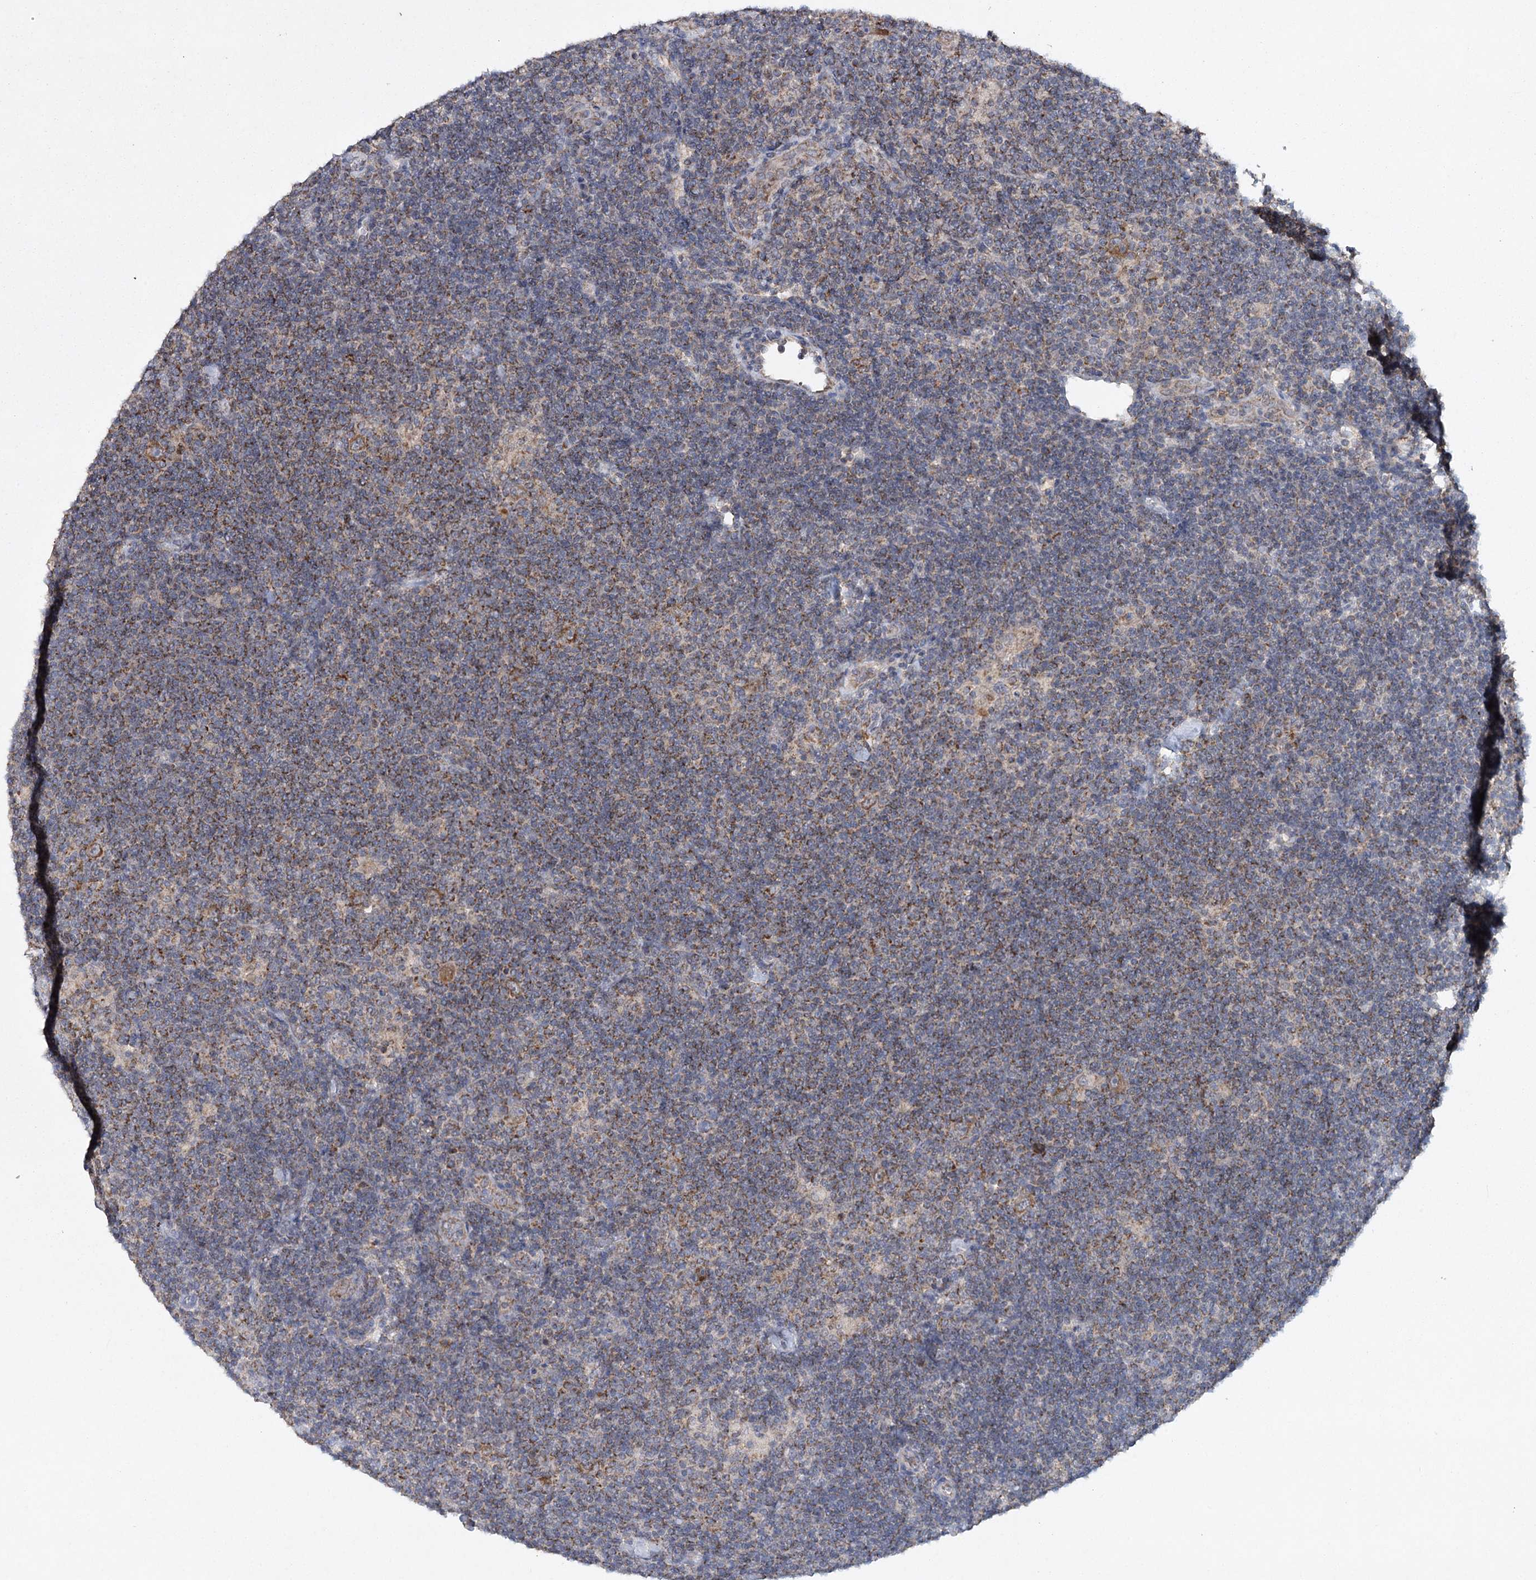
{"staining": {"intensity": "weak", "quantity": ">75%", "location": "cytoplasmic/membranous"}, "tissue": "lymphoma", "cell_type": "Tumor cells", "image_type": "cancer", "snomed": [{"axis": "morphology", "description": "Hodgkin's disease, NOS"}, {"axis": "topography", "description": "Lymph node"}], "caption": "Tumor cells demonstrate low levels of weak cytoplasmic/membranous positivity in approximately >75% of cells in lymphoma.", "gene": "MRPL44", "patient": {"sex": "female", "age": 57}}